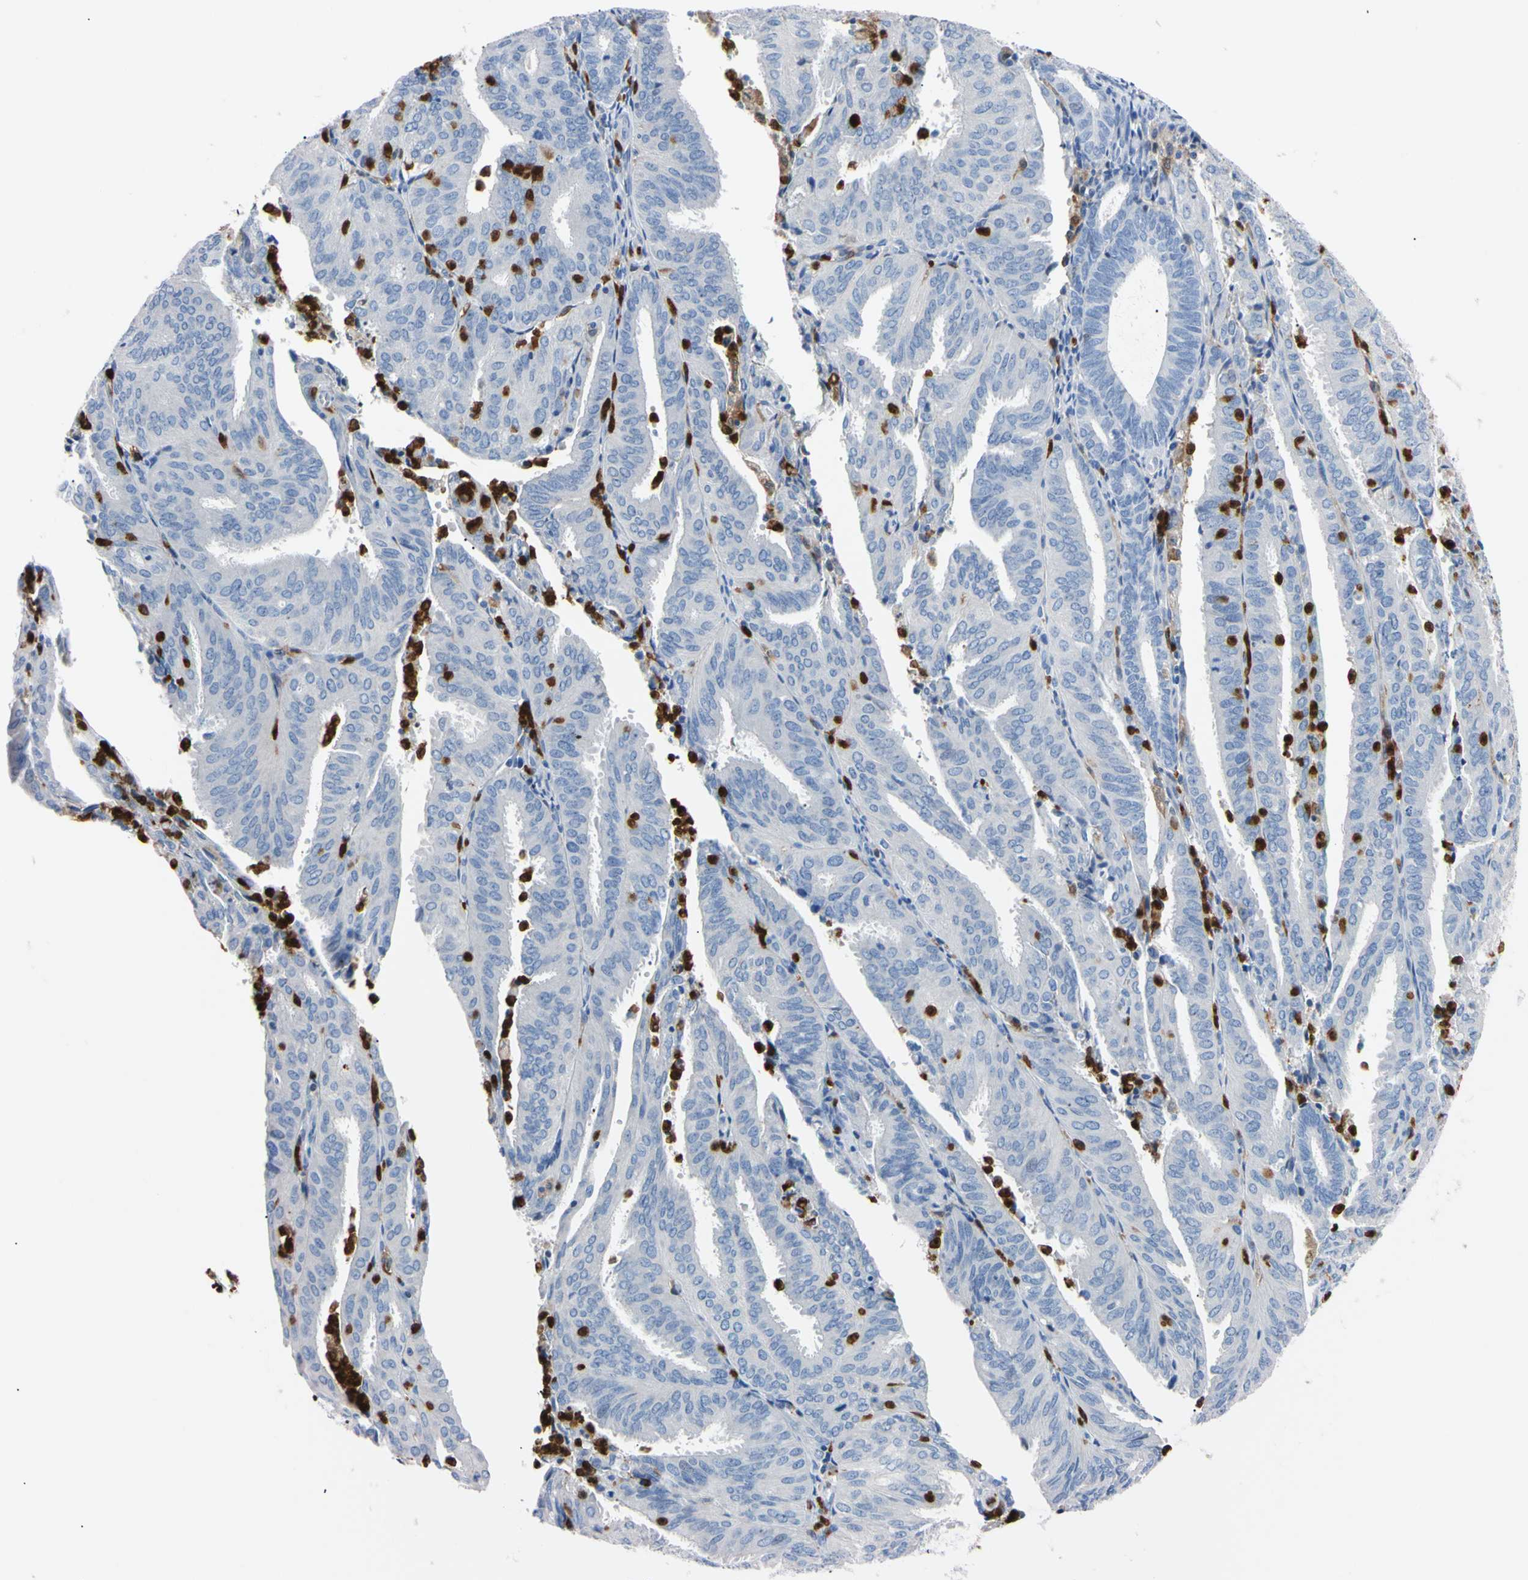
{"staining": {"intensity": "negative", "quantity": "none", "location": "none"}, "tissue": "endometrial cancer", "cell_type": "Tumor cells", "image_type": "cancer", "snomed": [{"axis": "morphology", "description": "Adenocarcinoma, NOS"}, {"axis": "topography", "description": "Uterus"}], "caption": "Photomicrograph shows no significant protein staining in tumor cells of endometrial cancer (adenocarcinoma).", "gene": "NCF4", "patient": {"sex": "female", "age": 60}}